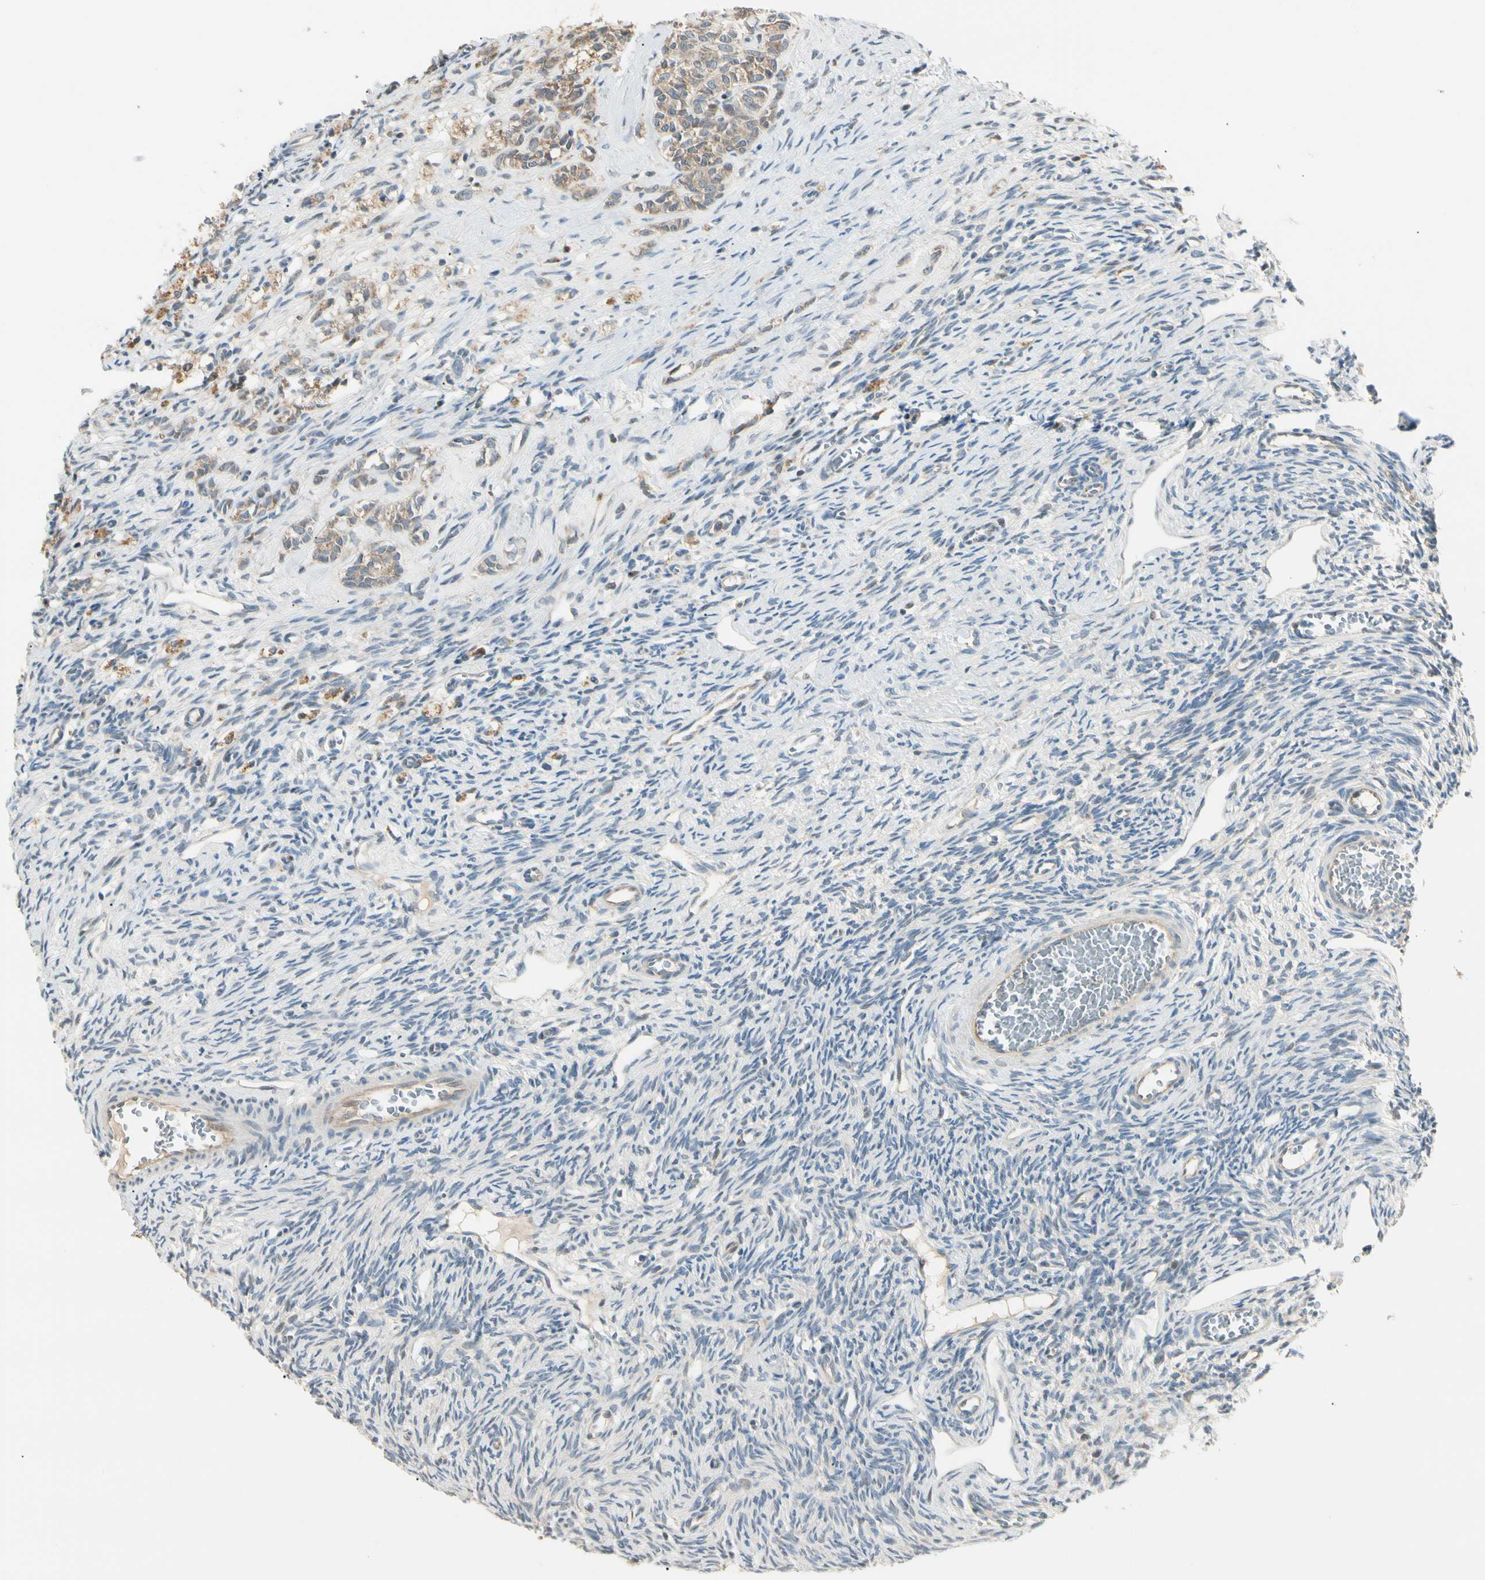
{"staining": {"intensity": "negative", "quantity": "none", "location": "none"}, "tissue": "ovary", "cell_type": "Ovarian stroma cells", "image_type": "normal", "snomed": [{"axis": "morphology", "description": "Normal tissue, NOS"}, {"axis": "topography", "description": "Ovary"}], "caption": "Ovarian stroma cells are negative for brown protein staining in unremarkable ovary. (DAB immunohistochemistry, high magnification).", "gene": "P3H2", "patient": {"sex": "female", "age": 33}}